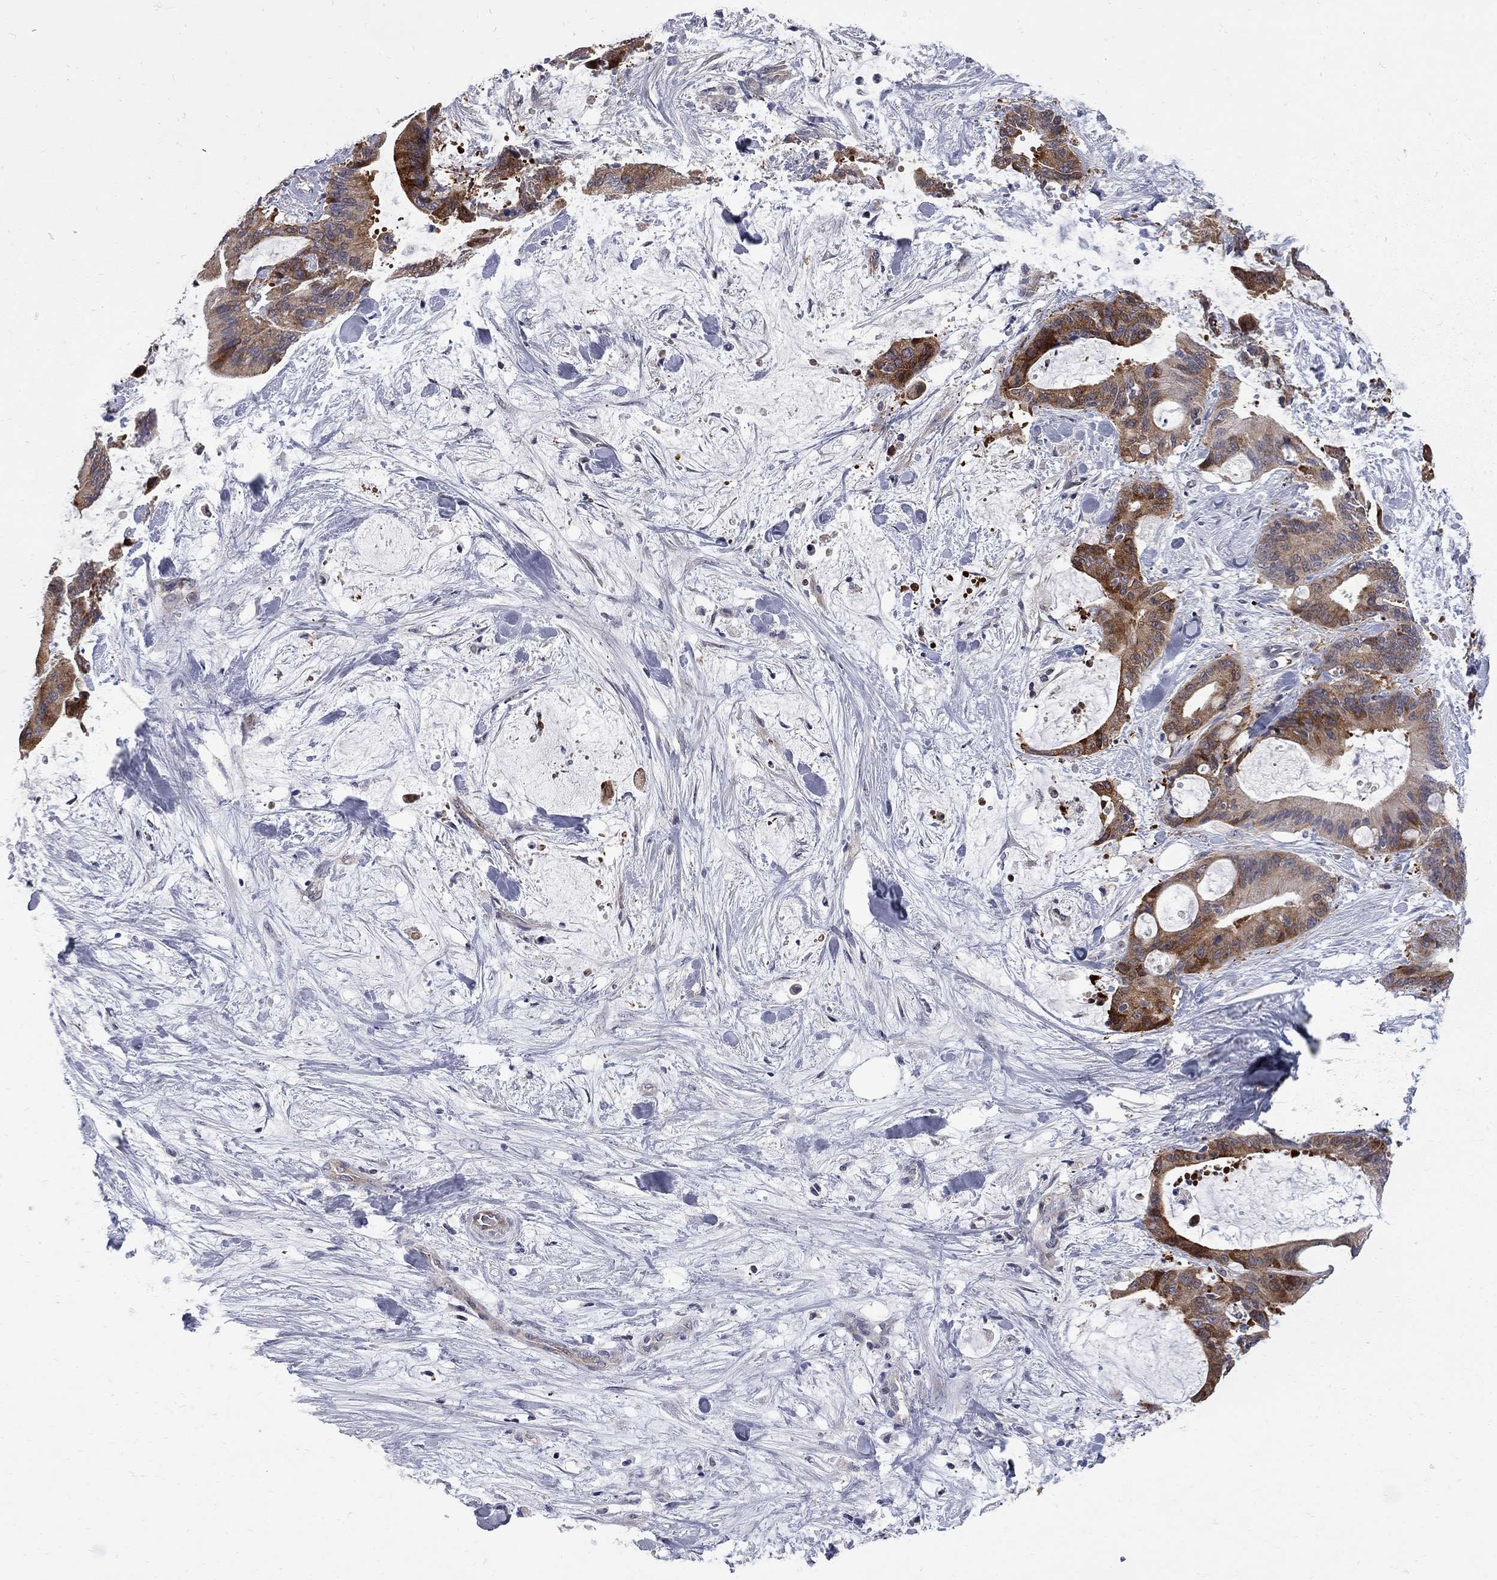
{"staining": {"intensity": "strong", "quantity": "25%-75%", "location": "cytoplasmic/membranous"}, "tissue": "liver cancer", "cell_type": "Tumor cells", "image_type": "cancer", "snomed": [{"axis": "morphology", "description": "Cholangiocarcinoma"}, {"axis": "topography", "description": "Liver"}], "caption": "Immunohistochemical staining of human liver cancer (cholangiocarcinoma) reveals strong cytoplasmic/membranous protein expression in approximately 25%-75% of tumor cells.", "gene": "GALNT8", "patient": {"sex": "female", "age": 73}}